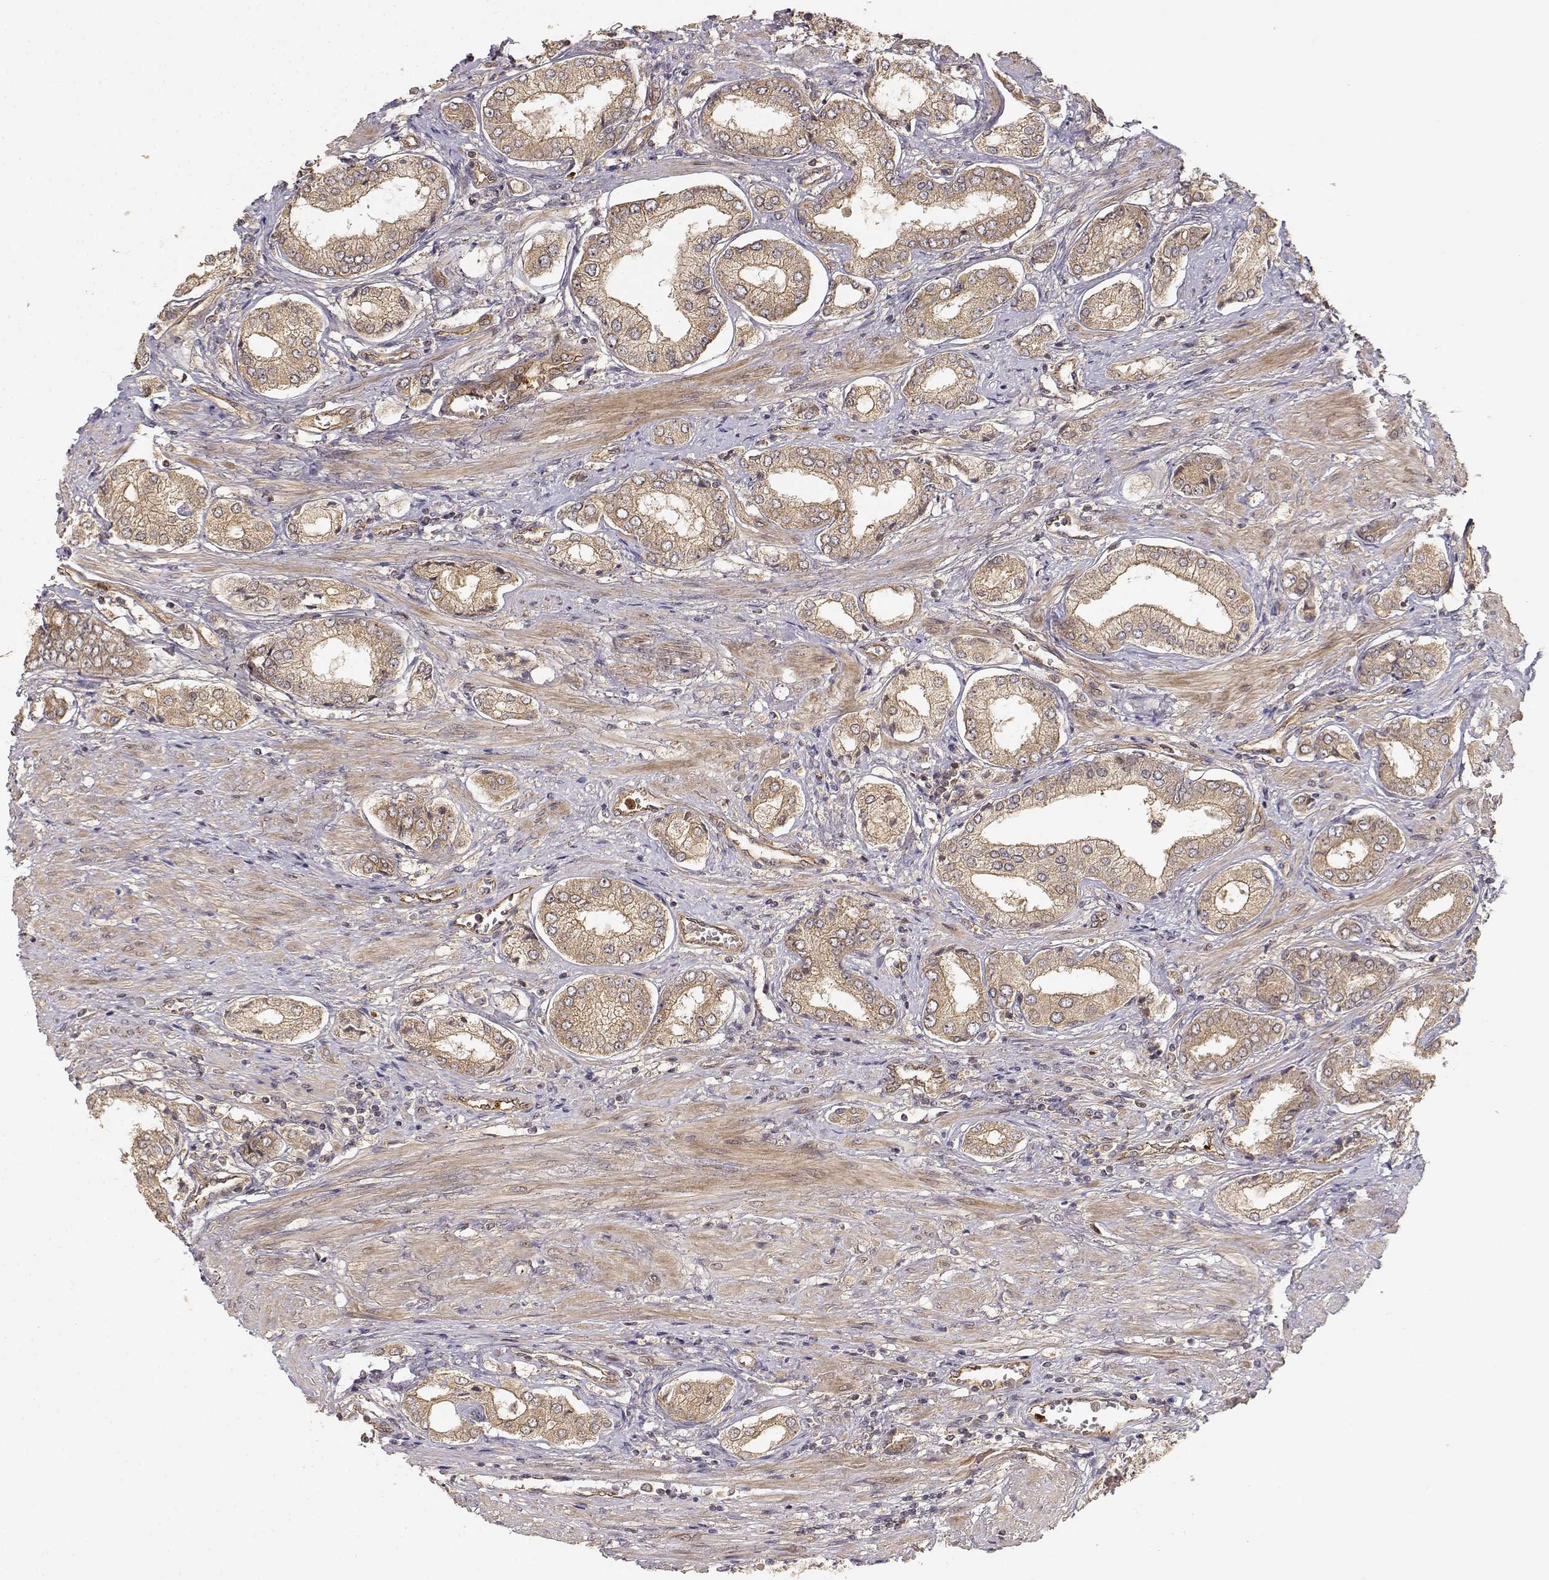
{"staining": {"intensity": "weak", "quantity": ">75%", "location": "cytoplasmic/membranous"}, "tissue": "prostate cancer", "cell_type": "Tumor cells", "image_type": "cancer", "snomed": [{"axis": "morphology", "description": "Adenocarcinoma, NOS"}, {"axis": "topography", "description": "Prostate"}], "caption": "The histopathology image shows staining of prostate cancer (adenocarcinoma), revealing weak cytoplasmic/membranous protein staining (brown color) within tumor cells.", "gene": "CDK5RAP2", "patient": {"sex": "male", "age": 63}}